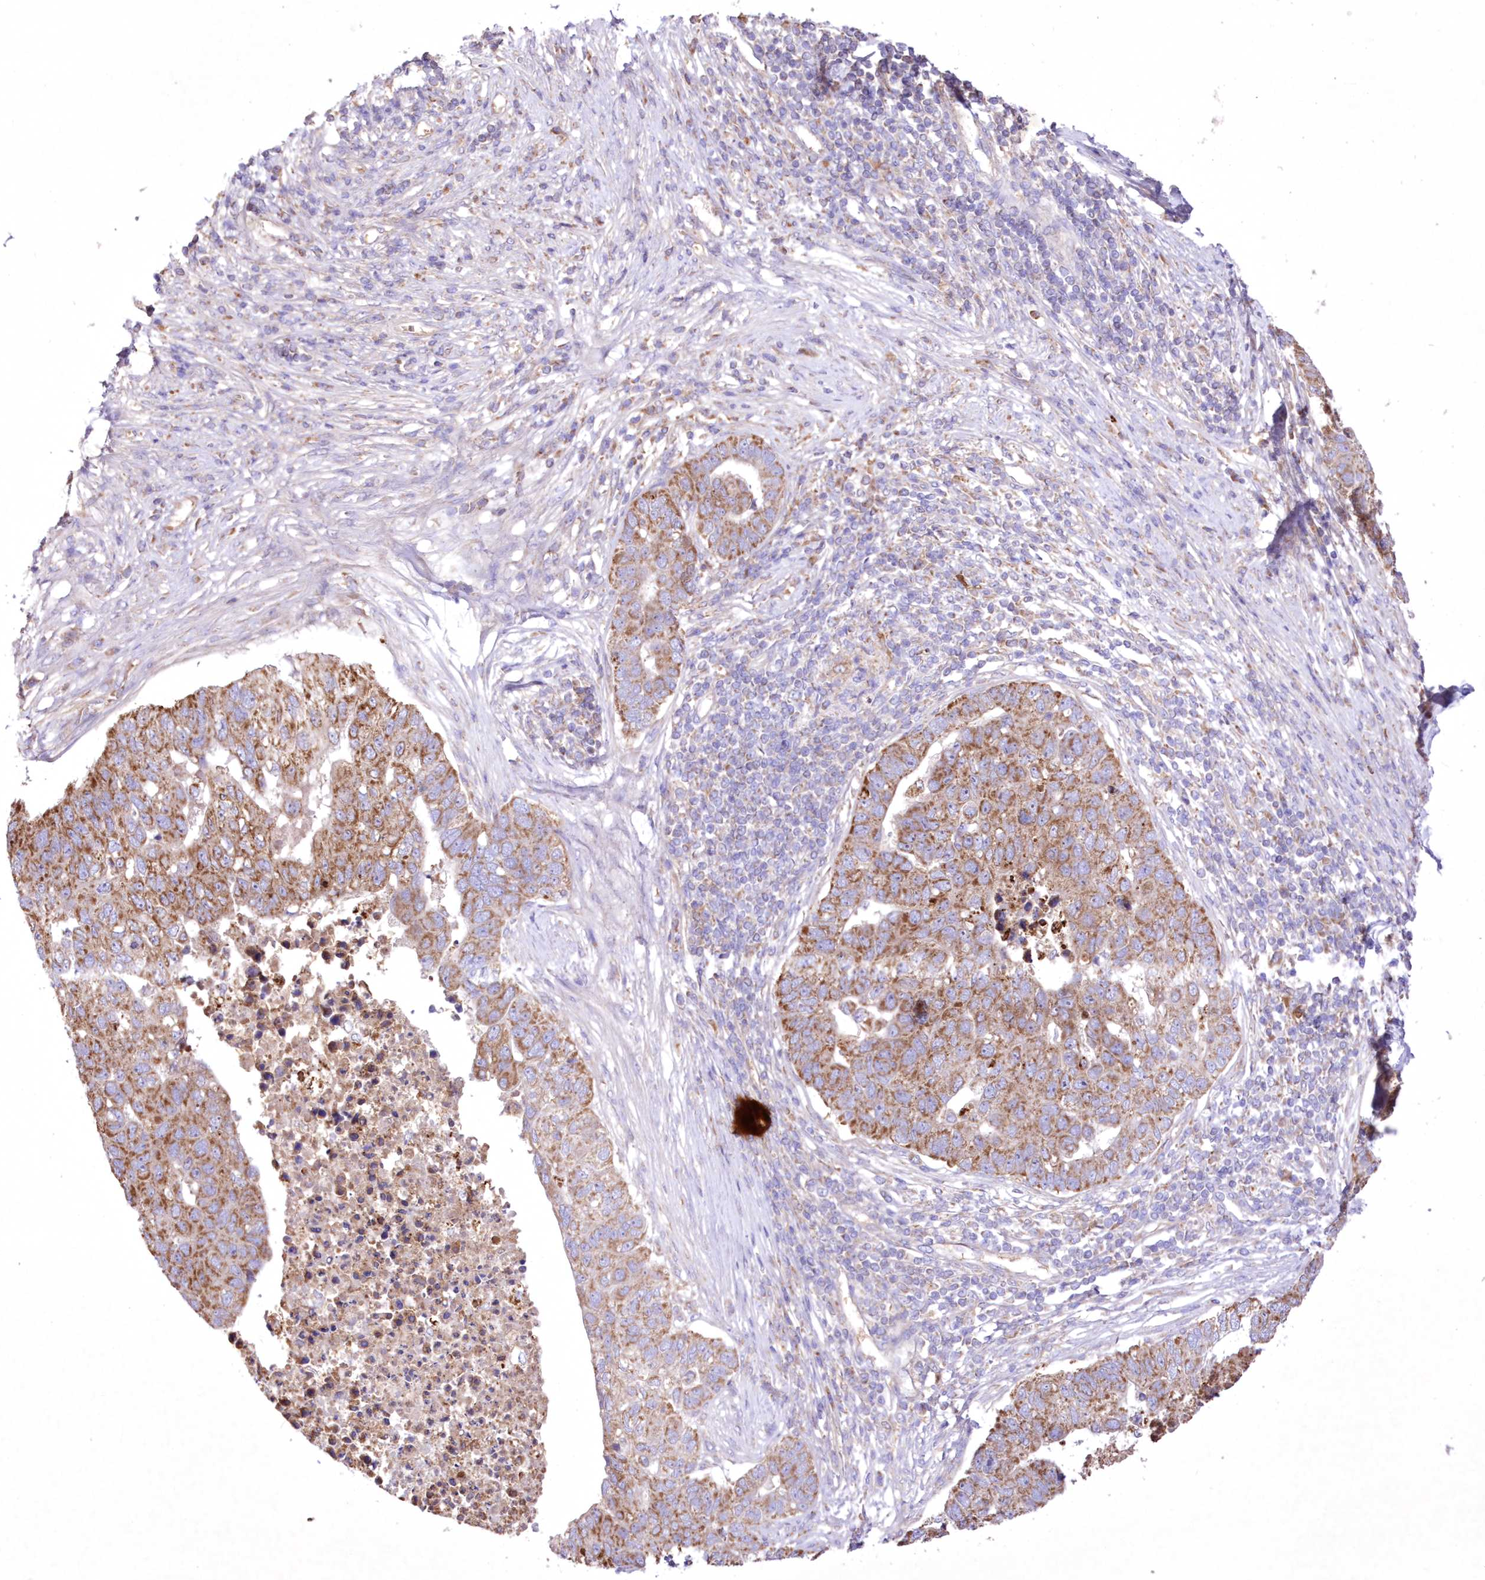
{"staining": {"intensity": "moderate", "quantity": ">75%", "location": "cytoplasmic/membranous"}, "tissue": "pancreatic cancer", "cell_type": "Tumor cells", "image_type": "cancer", "snomed": [{"axis": "morphology", "description": "Adenocarcinoma, NOS"}, {"axis": "topography", "description": "Pancreas"}], "caption": "Immunohistochemistry photomicrograph of neoplastic tissue: pancreatic cancer (adenocarcinoma) stained using immunohistochemistry shows medium levels of moderate protein expression localized specifically in the cytoplasmic/membranous of tumor cells, appearing as a cytoplasmic/membranous brown color.", "gene": "FCHO2", "patient": {"sex": "female", "age": 61}}